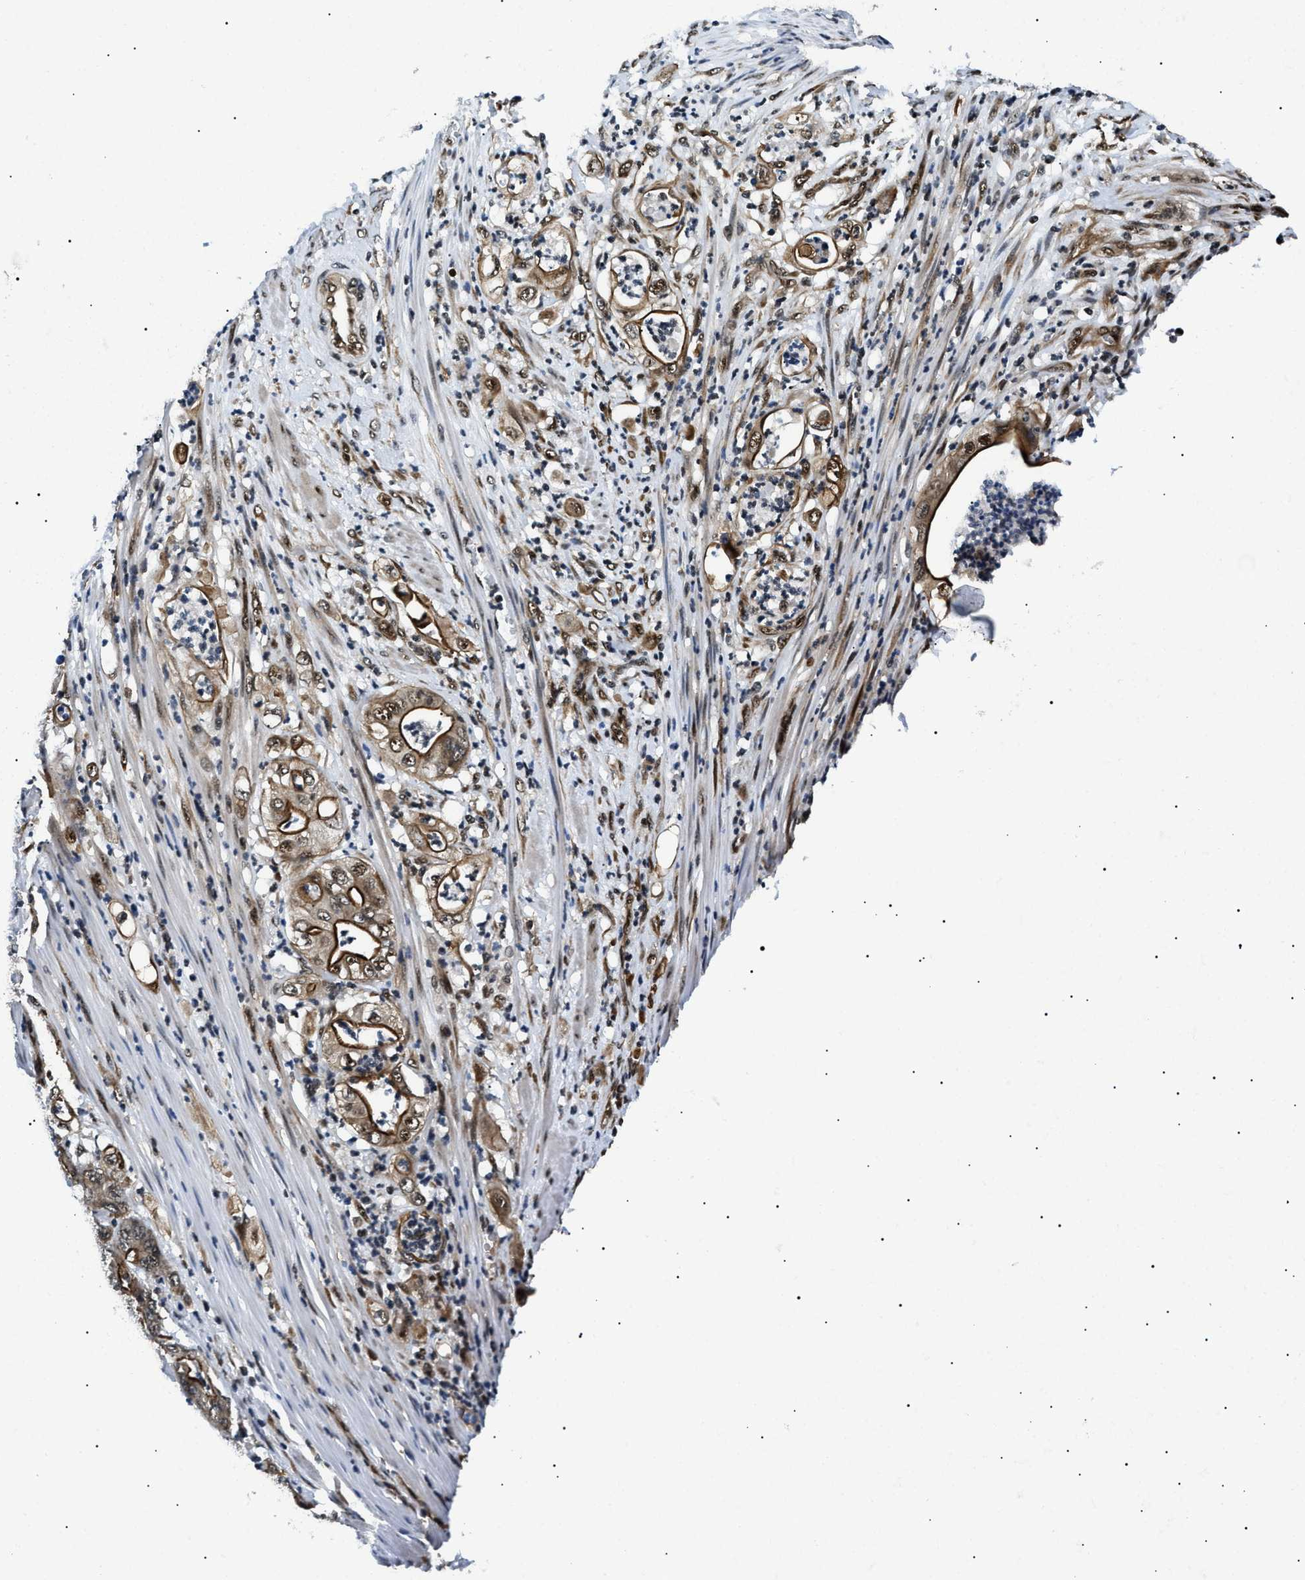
{"staining": {"intensity": "strong", "quantity": ">75%", "location": "cytoplasmic/membranous,nuclear"}, "tissue": "stomach cancer", "cell_type": "Tumor cells", "image_type": "cancer", "snomed": [{"axis": "morphology", "description": "Adenocarcinoma, NOS"}, {"axis": "topography", "description": "Stomach"}], "caption": "Adenocarcinoma (stomach) tissue demonstrates strong cytoplasmic/membranous and nuclear positivity in approximately >75% of tumor cells", "gene": "CWC25", "patient": {"sex": "female", "age": 73}}